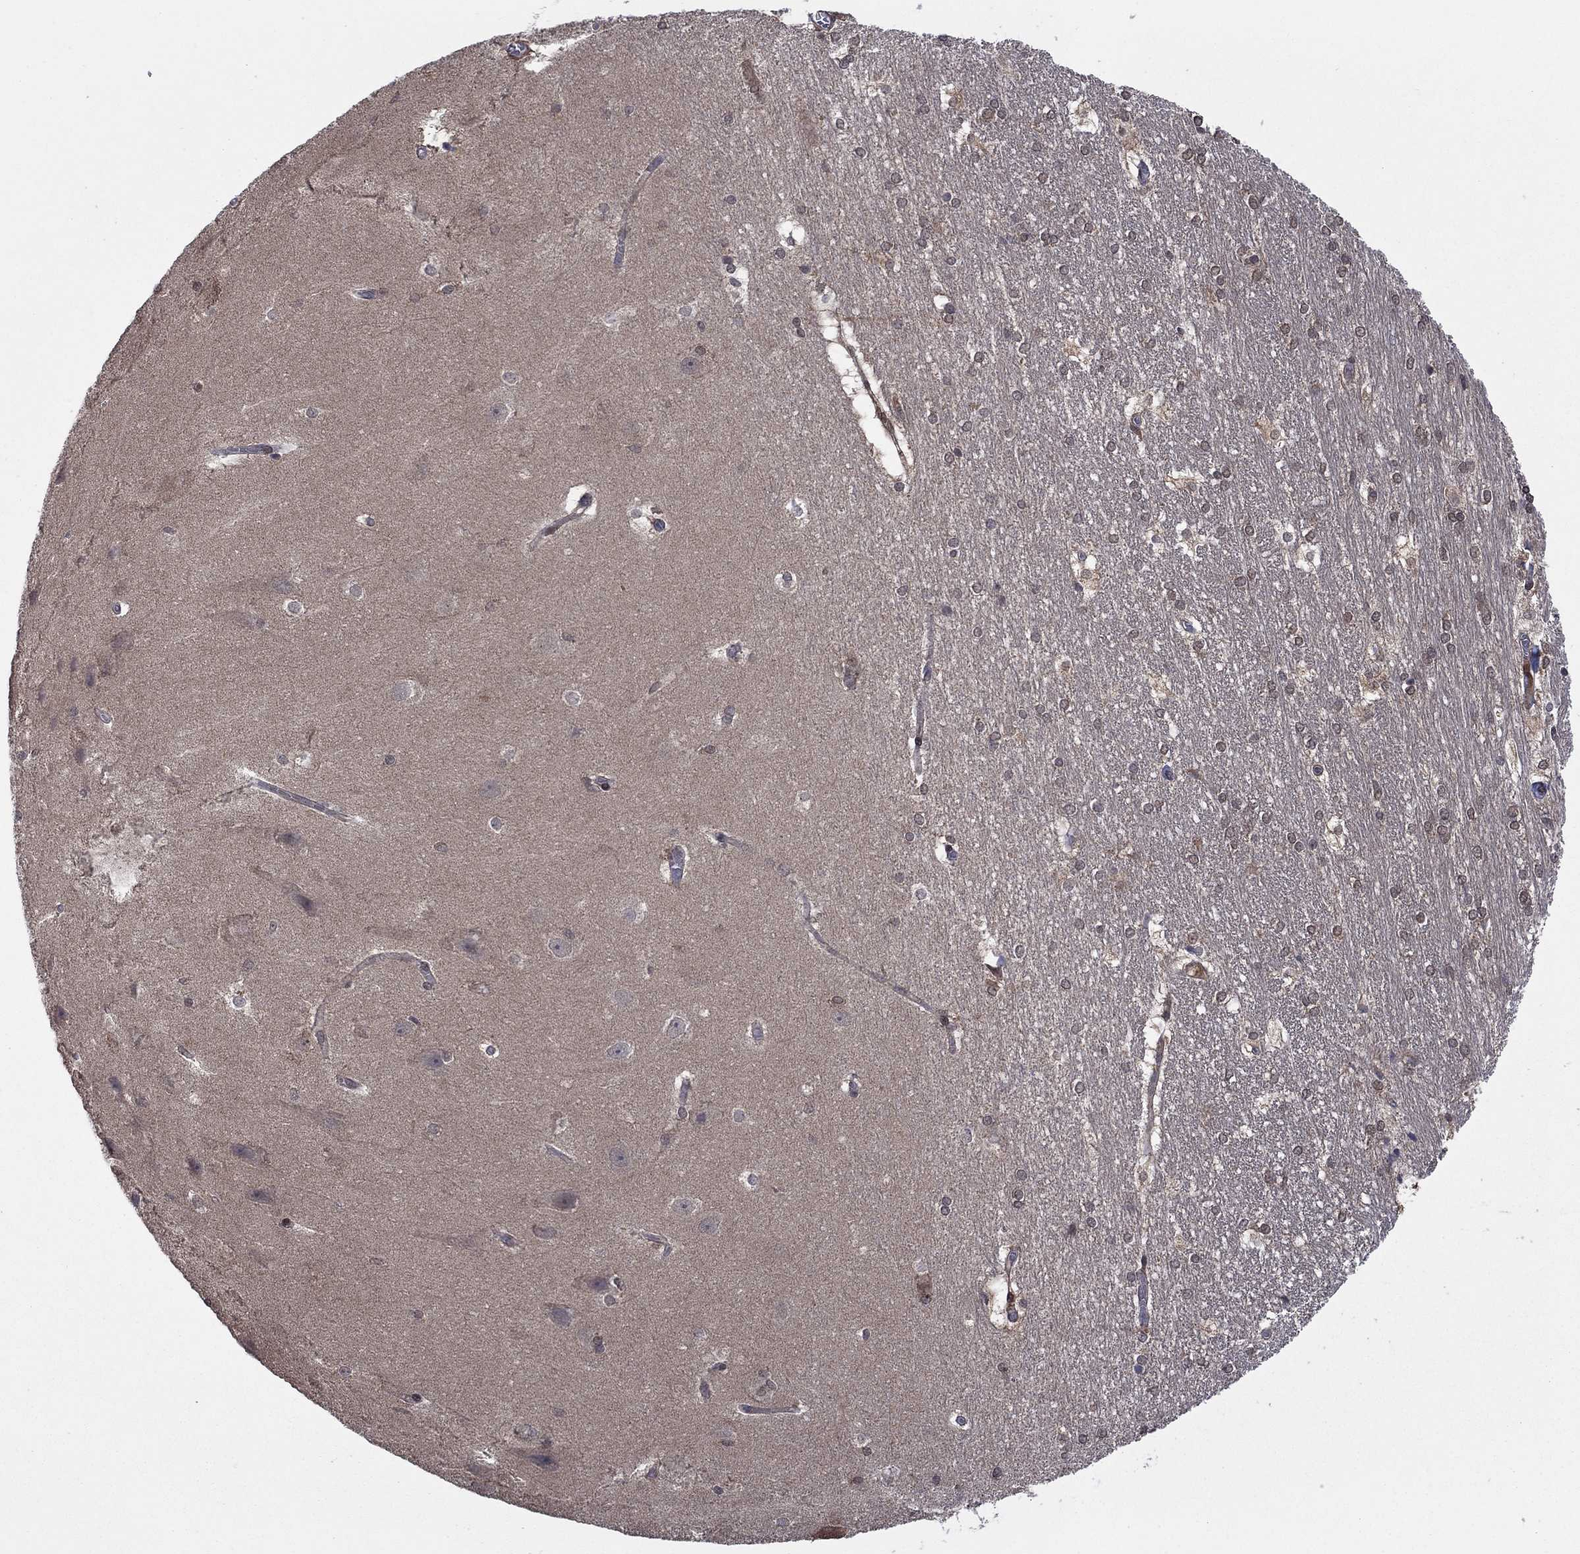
{"staining": {"intensity": "negative", "quantity": "none", "location": "none"}, "tissue": "hippocampus", "cell_type": "Glial cells", "image_type": "normal", "snomed": [{"axis": "morphology", "description": "Normal tissue, NOS"}, {"axis": "topography", "description": "Cerebral cortex"}, {"axis": "topography", "description": "Hippocampus"}], "caption": "Hippocampus was stained to show a protein in brown. There is no significant positivity in glial cells. Nuclei are stained in blue.", "gene": "IAH1", "patient": {"sex": "female", "age": 19}}